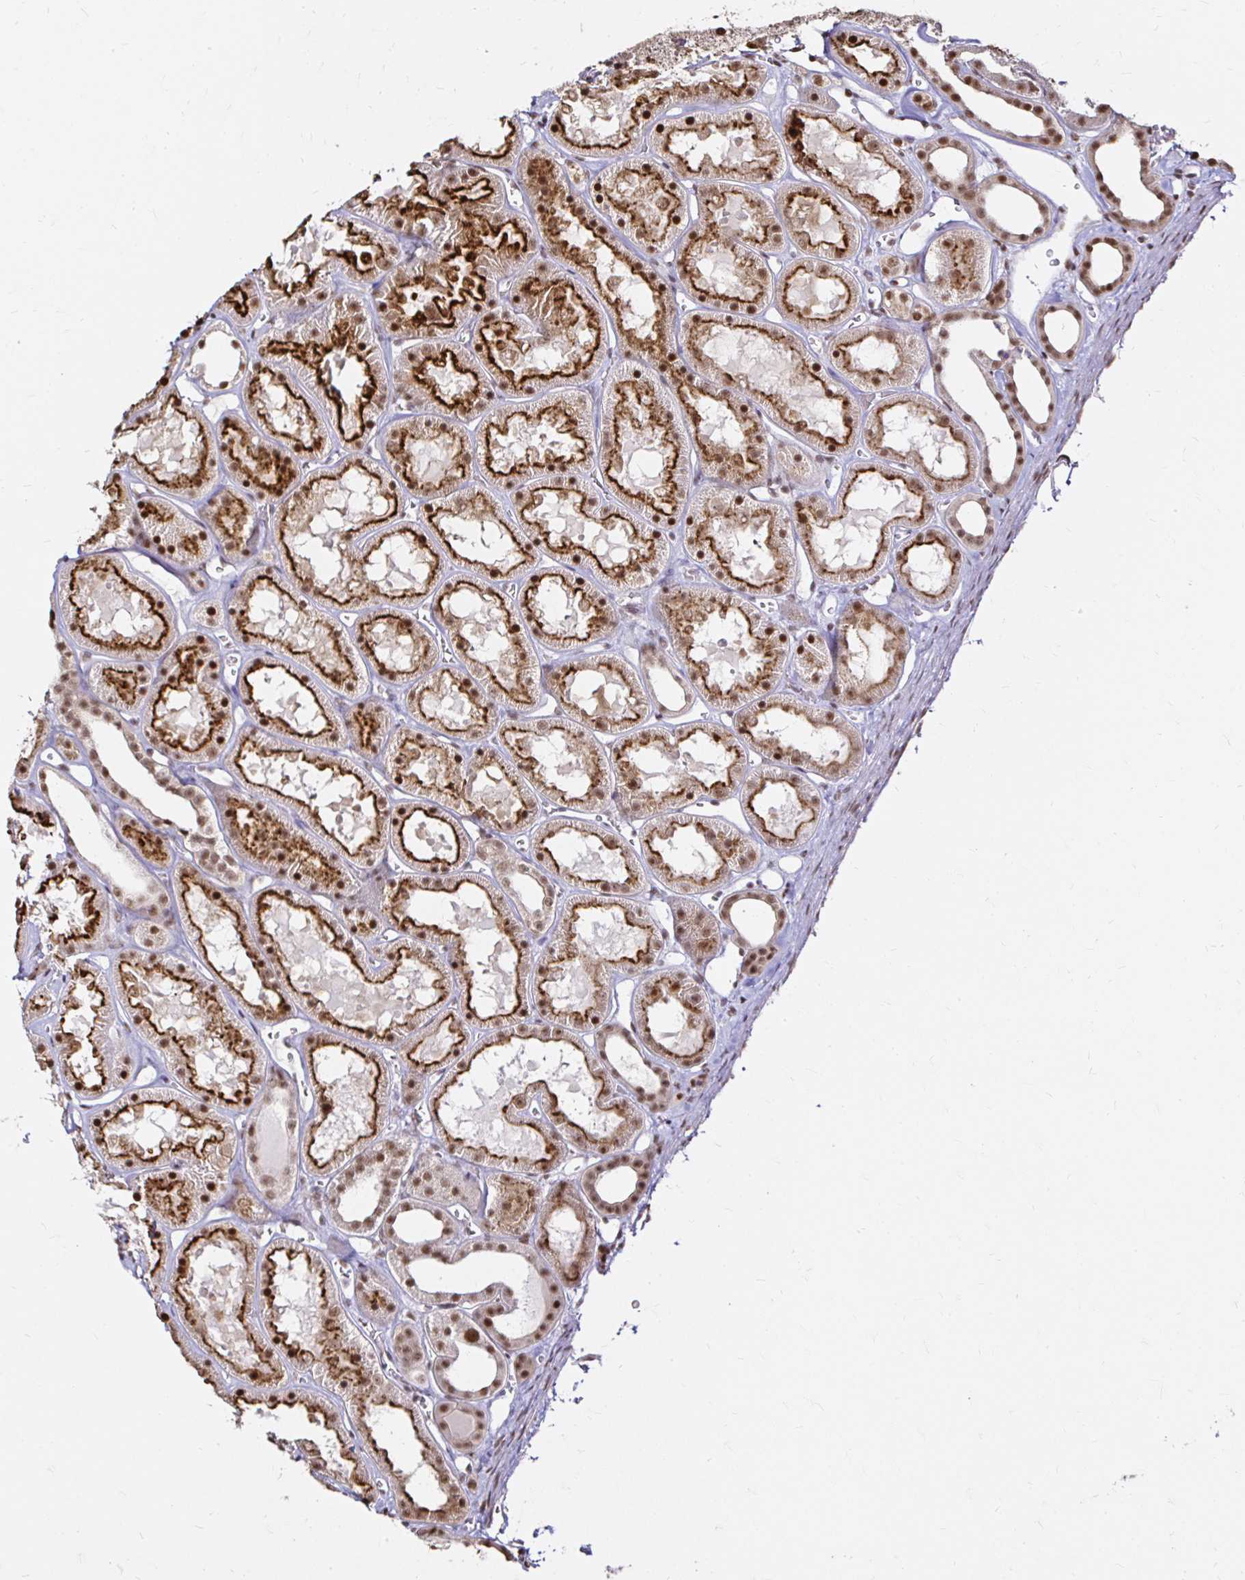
{"staining": {"intensity": "moderate", "quantity": ">75%", "location": "nuclear"}, "tissue": "kidney", "cell_type": "Cells in glomeruli", "image_type": "normal", "snomed": [{"axis": "morphology", "description": "Normal tissue, NOS"}, {"axis": "topography", "description": "Kidney"}], "caption": "Immunohistochemistry (IHC) photomicrograph of benign kidney: kidney stained using immunohistochemistry displays medium levels of moderate protein expression localized specifically in the nuclear of cells in glomeruli, appearing as a nuclear brown color.", "gene": "SNRPC", "patient": {"sex": "female", "age": 41}}